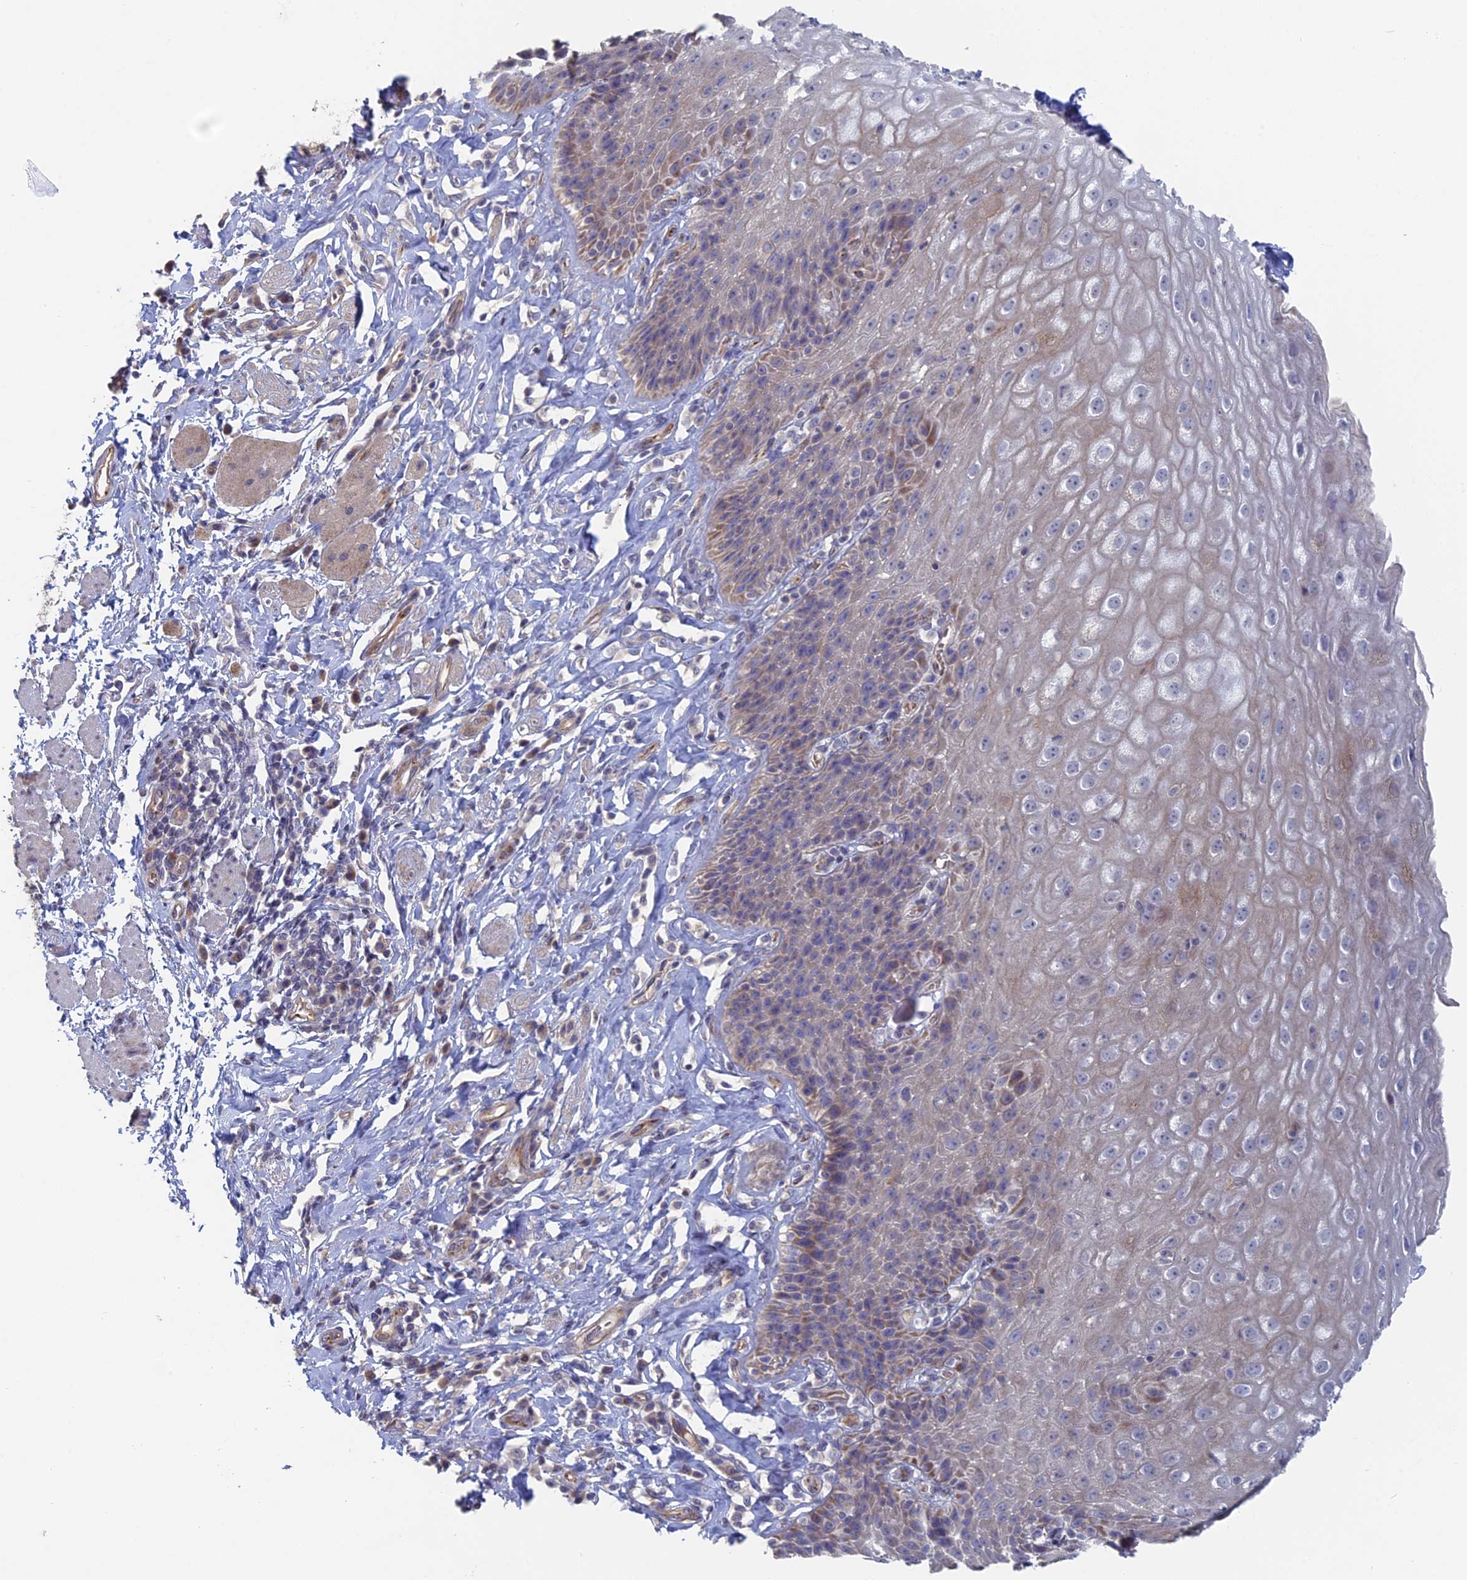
{"staining": {"intensity": "moderate", "quantity": "<25%", "location": "cytoplasmic/membranous"}, "tissue": "esophagus", "cell_type": "Squamous epithelial cells", "image_type": "normal", "snomed": [{"axis": "morphology", "description": "Normal tissue, NOS"}, {"axis": "topography", "description": "Esophagus"}], "caption": "Human esophagus stained with a brown dye exhibits moderate cytoplasmic/membranous positive positivity in about <25% of squamous epithelial cells.", "gene": "TBC1D30", "patient": {"sex": "female", "age": 61}}